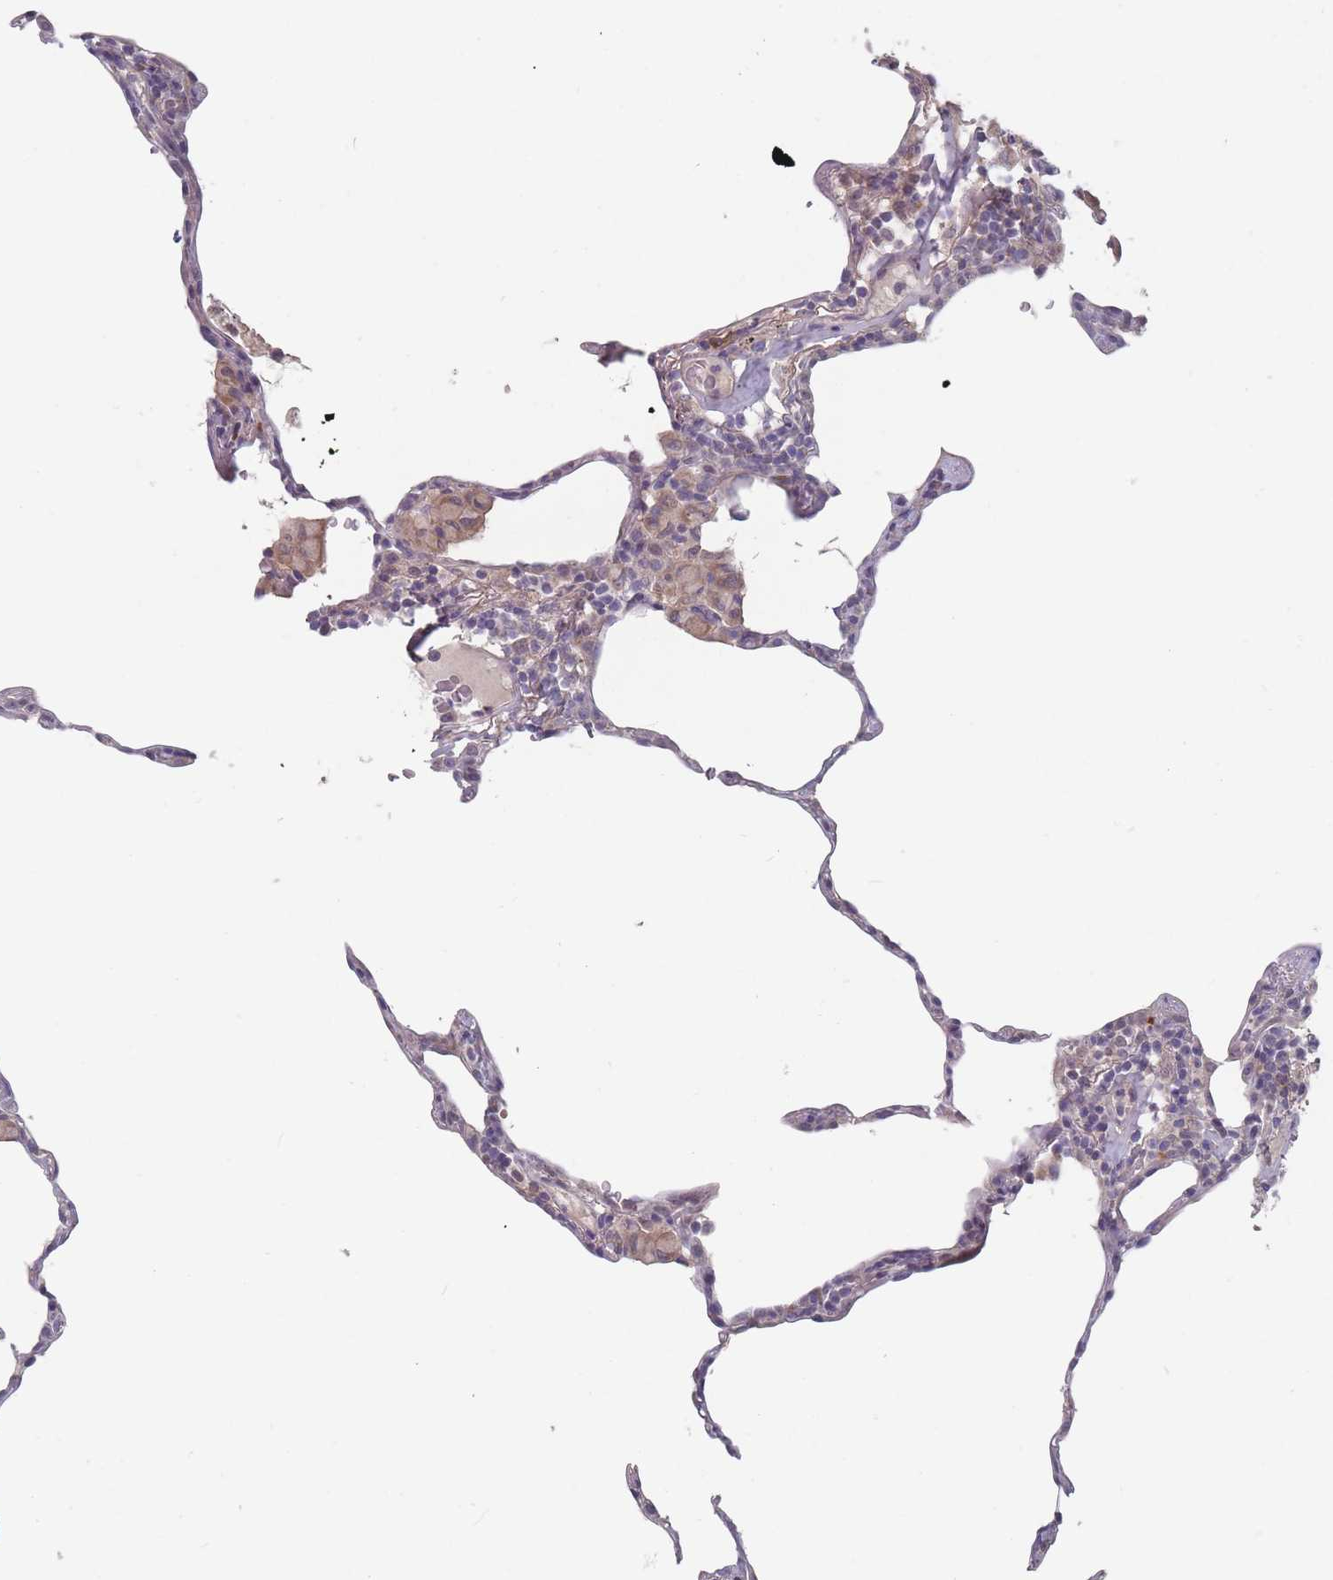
{"staining": {"intensity": "weak", "quantity": "<25%", "location": "cytoplasmic/membranous"}, "tissue": "lung", "cell_type": "Alveolar cells", "image_type": "normal", "snomed": [{"axis": "morphology", "description": "Normal tissue, NOS"}, {"axis": "topography", "description": "Lung"}], "caption": "DAB (3,3'-diaminobenzidine) immunohistochemical staining of benign lung demonstrates no significant positivity in alveolar cells.", "gene": "PEX7", "patient": {"sex": "female", "age": 57}}